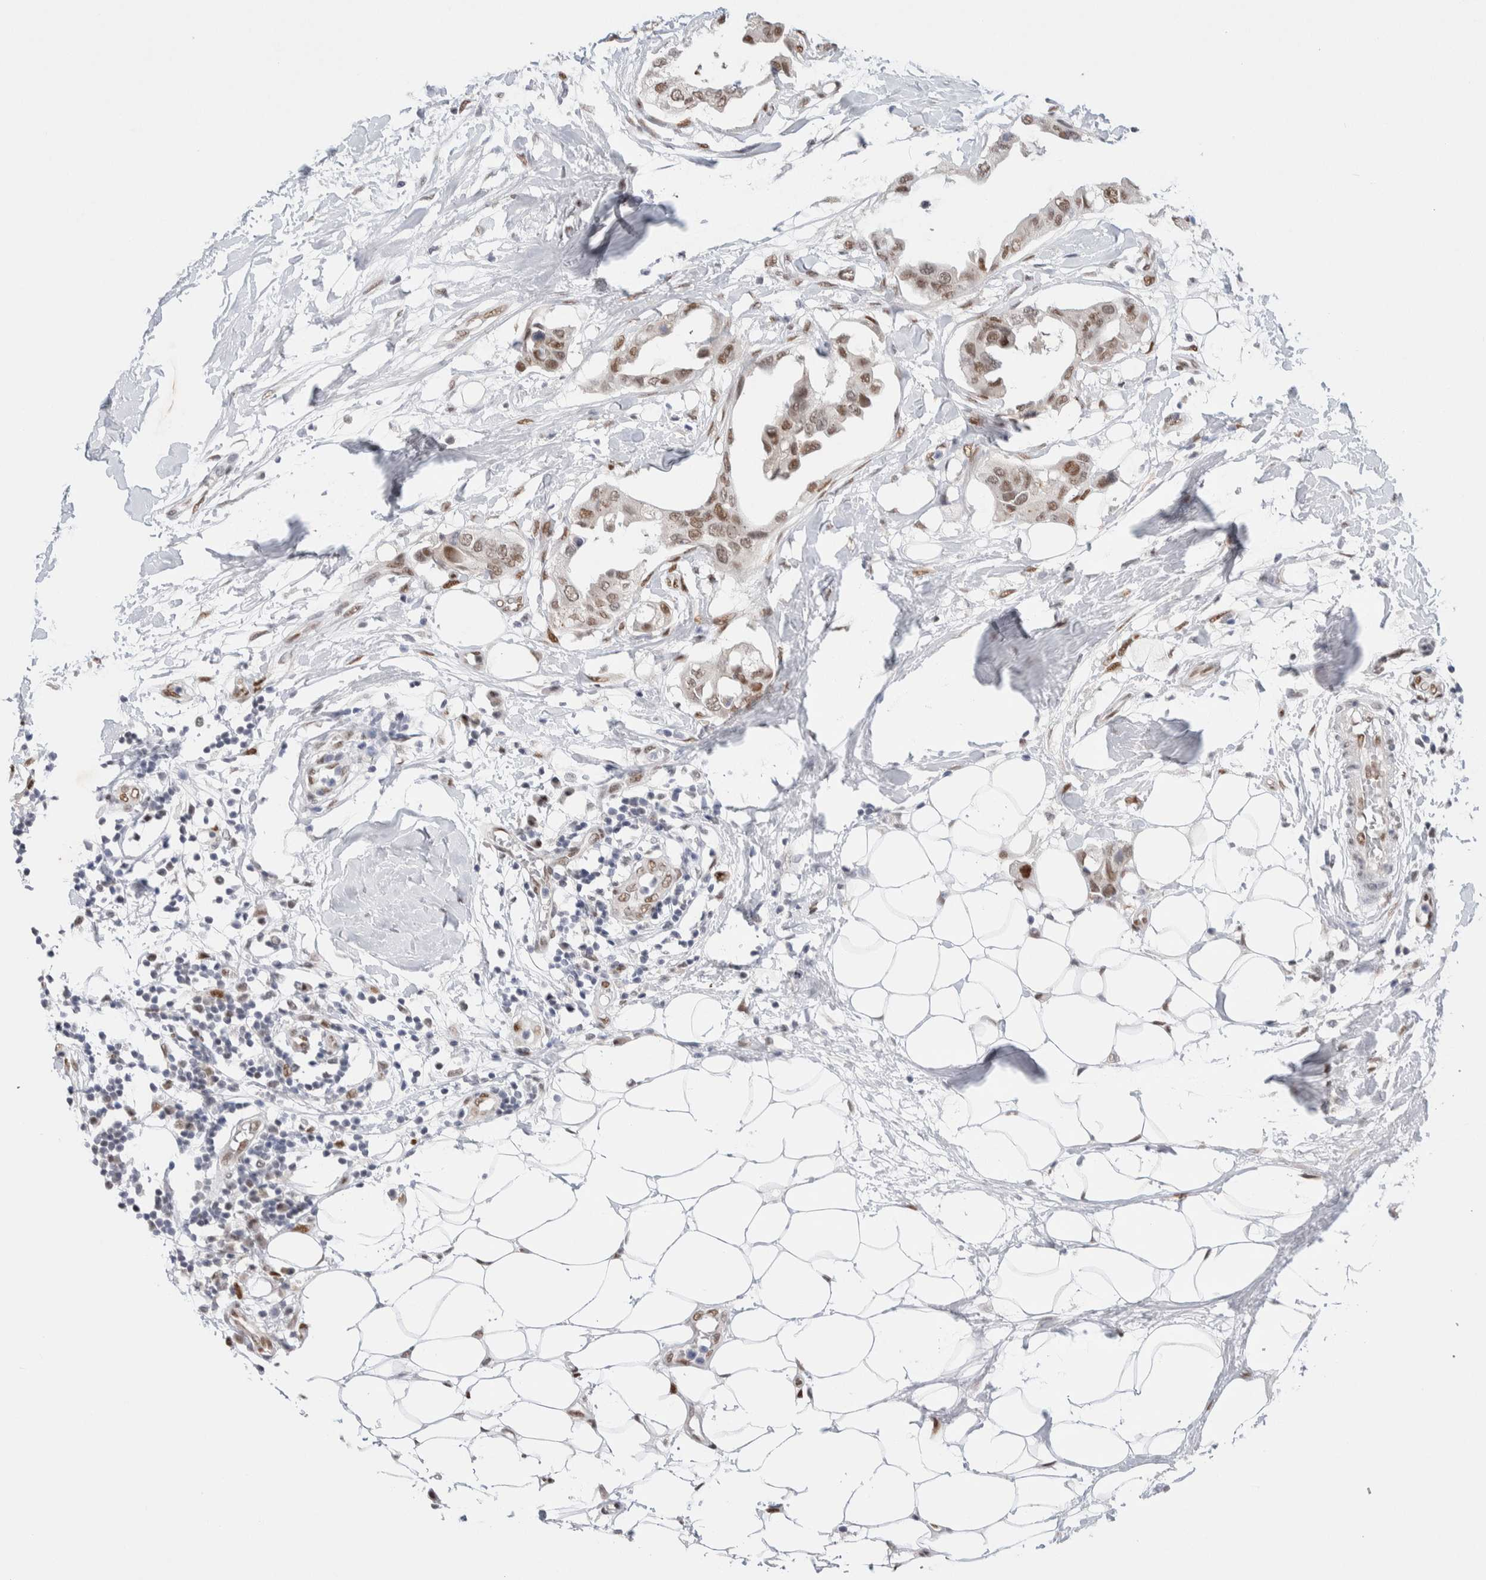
{"staining": {"intensity": "moderate", "quantity": ">75%", "location": "nuclear"}, "tissue": "breast cancer", "cell_type": "Tumor cells", "image_type": "cancer", "snomed": [{"axis": "morphology", "description": "Duct carcinoma"}, {"axis": "topography", "description": "Breast"}], "caption": "Immunohistochemistry (IHC) staining of breast cancer, which exhibits medium levels of moderate nuclear staining in about >75% of tumor cells indicating moderate nuclear protein expression. The staining was performed using DAB (3,3'-diaminobenzidine) (brown) for protein detection and nuclei were counterstained in hematoxylin (blue).", "gene": "PRMT1", "patient": {"sex": "female", "age": 40}}